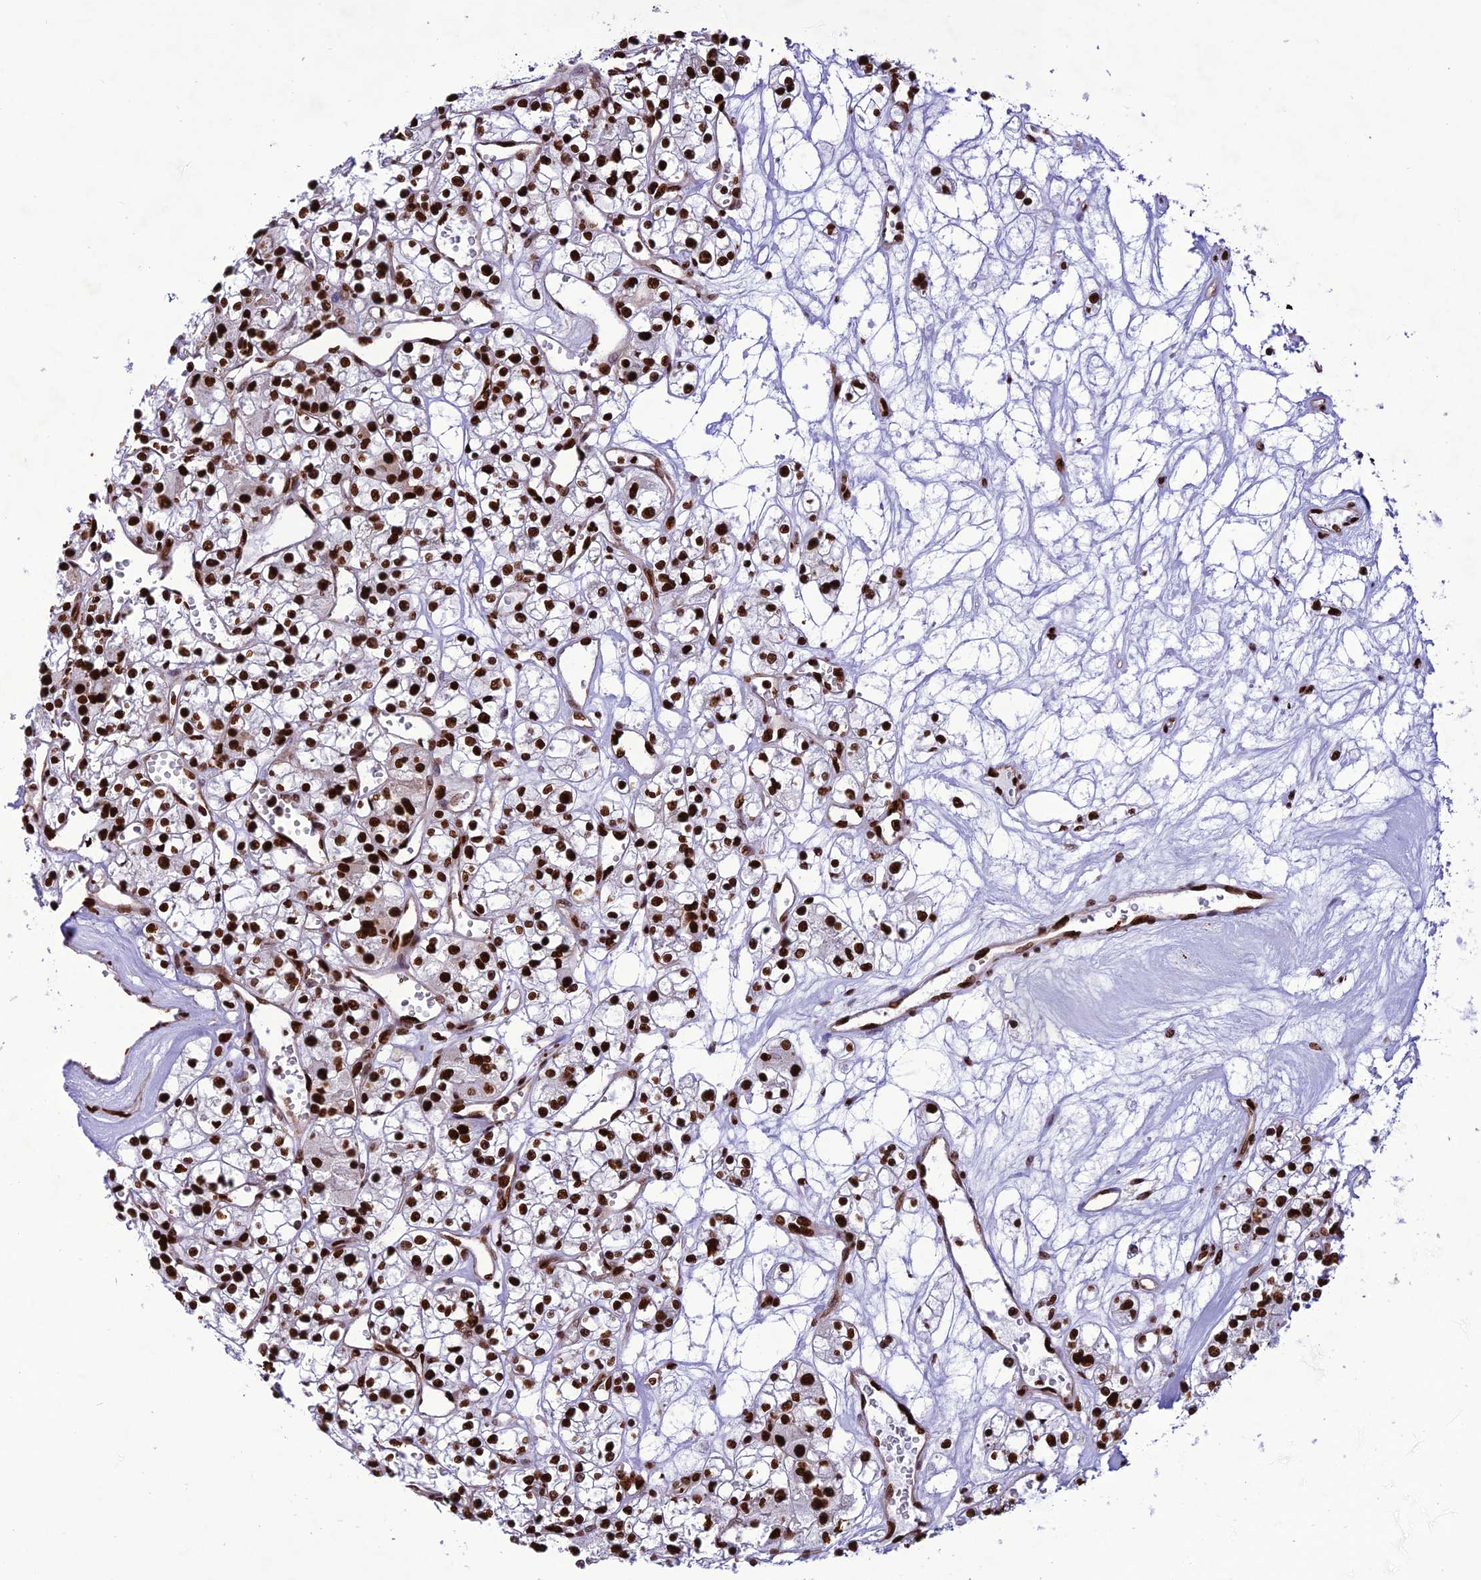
{"staining": {"intensity": "strong", "quantity": ">75%", "location": "nuclear"}, "tissue": "renal cancer", "cell_type": "Tumor cells", "image_type": "cancer", "snomed": [{"axis": "morphology", "description": "Adenocarcinoma, NOS"}, {"axis": "topography", "description": "Kidney"}], "caption": "Tumor cells exhibit high levels of strong nuclear staining in approximately >75% of cells in human renal cancer. Nuclei are stained in blue.", "gene": "INO80E", "patient": {"sex": "female", "age": 59}}